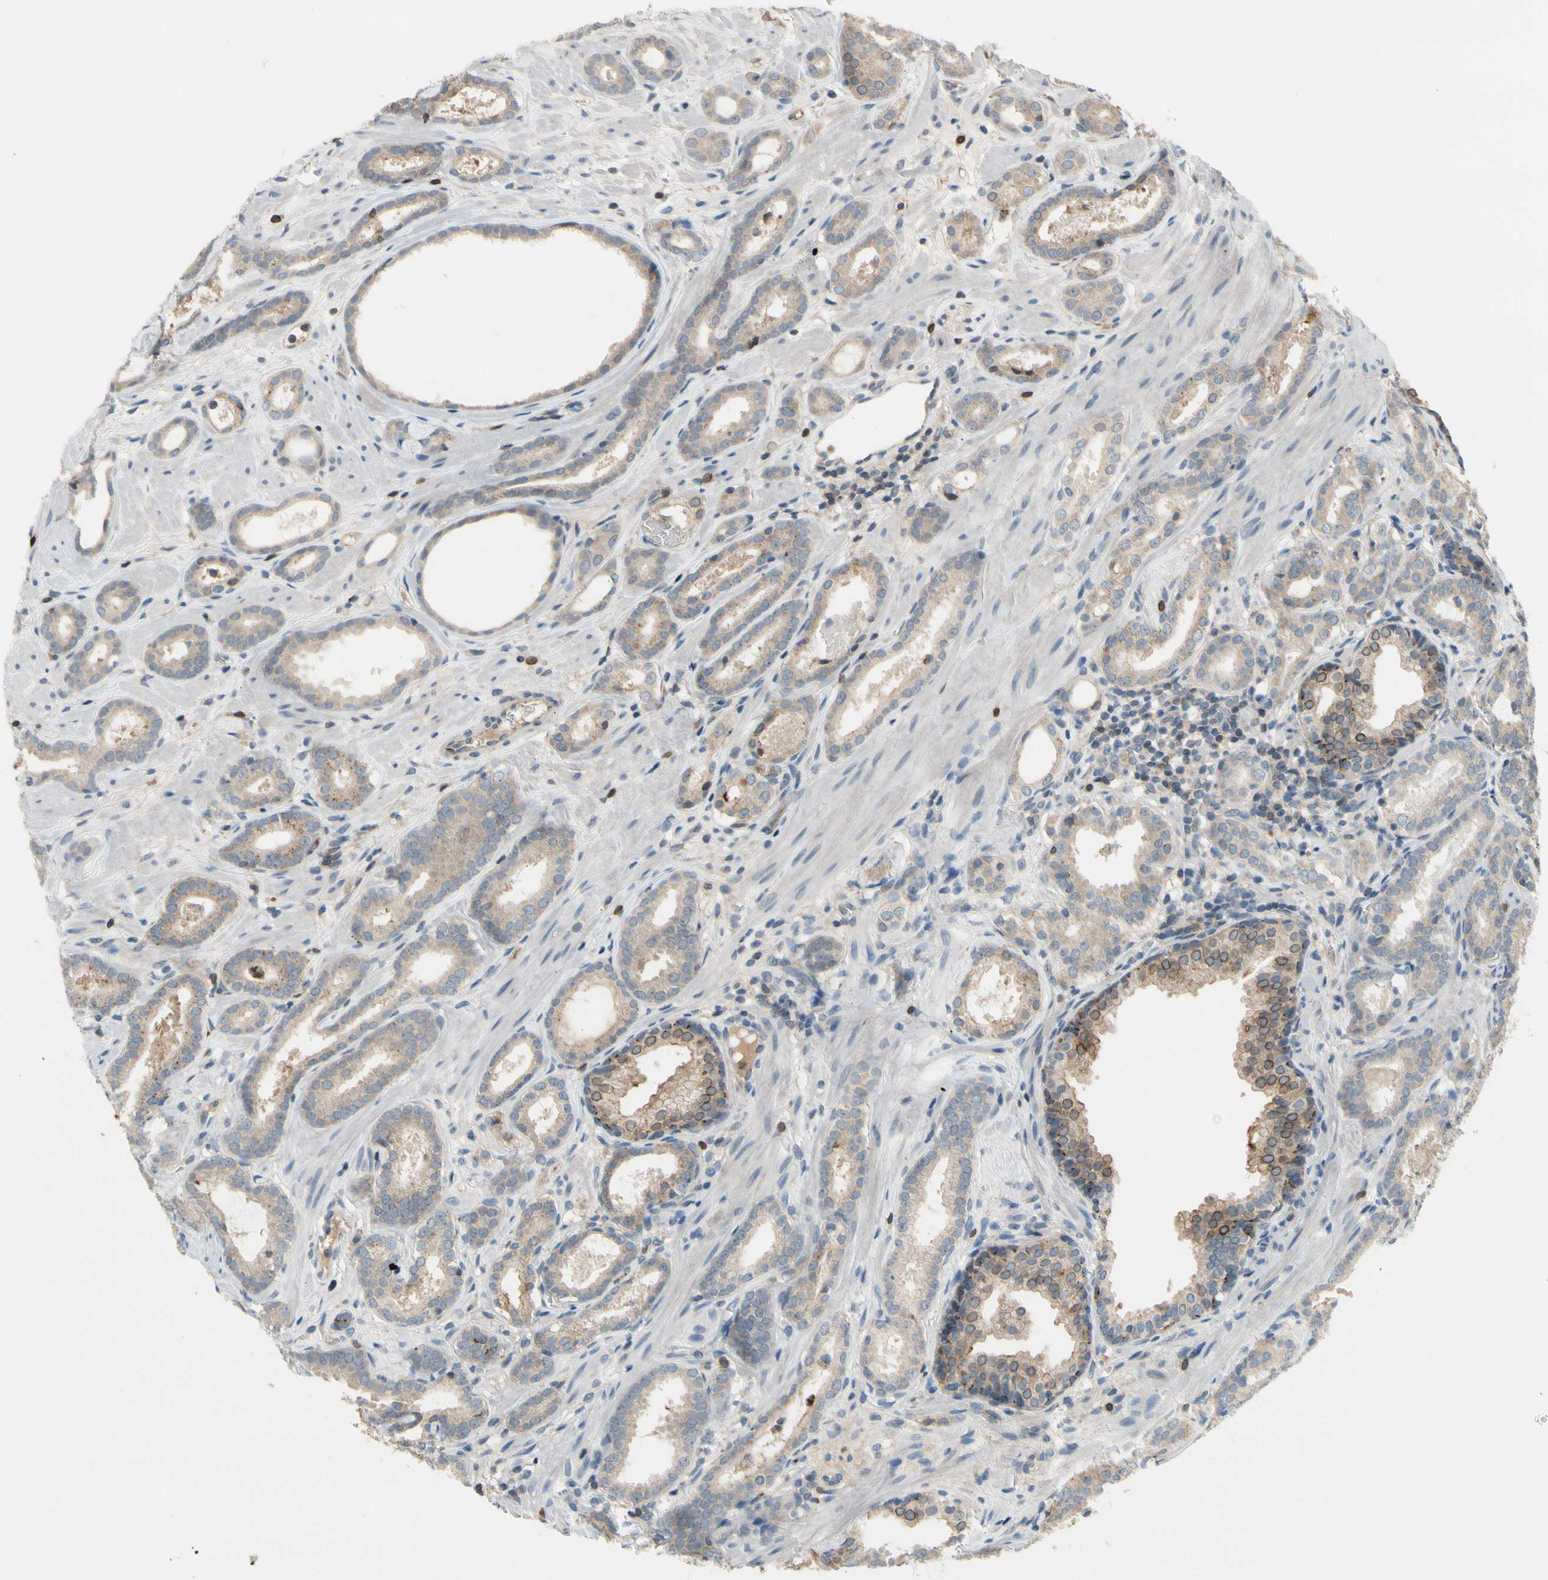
{"staining": {"intensity": "weak", "quantity": ">75%", "location": "cytoplasmic/membranous"}, "tissue": "prostate cancer", "cell_type": "Tumor cells", "image_type": "cancer", "snomed": [{"axis": "morphology", "description": "Adenocarcinoma, Low grade"}, {"axis": "topography", "description": "Prostate"}], "caption": "A brown stain highlights weak cytoplasmic/membranous staining of a protein in prostate adenocarcinoma (low-grade) tumor cells.", "gene": "GALNT5", "patient": {"sex": "male", "age": 57}}